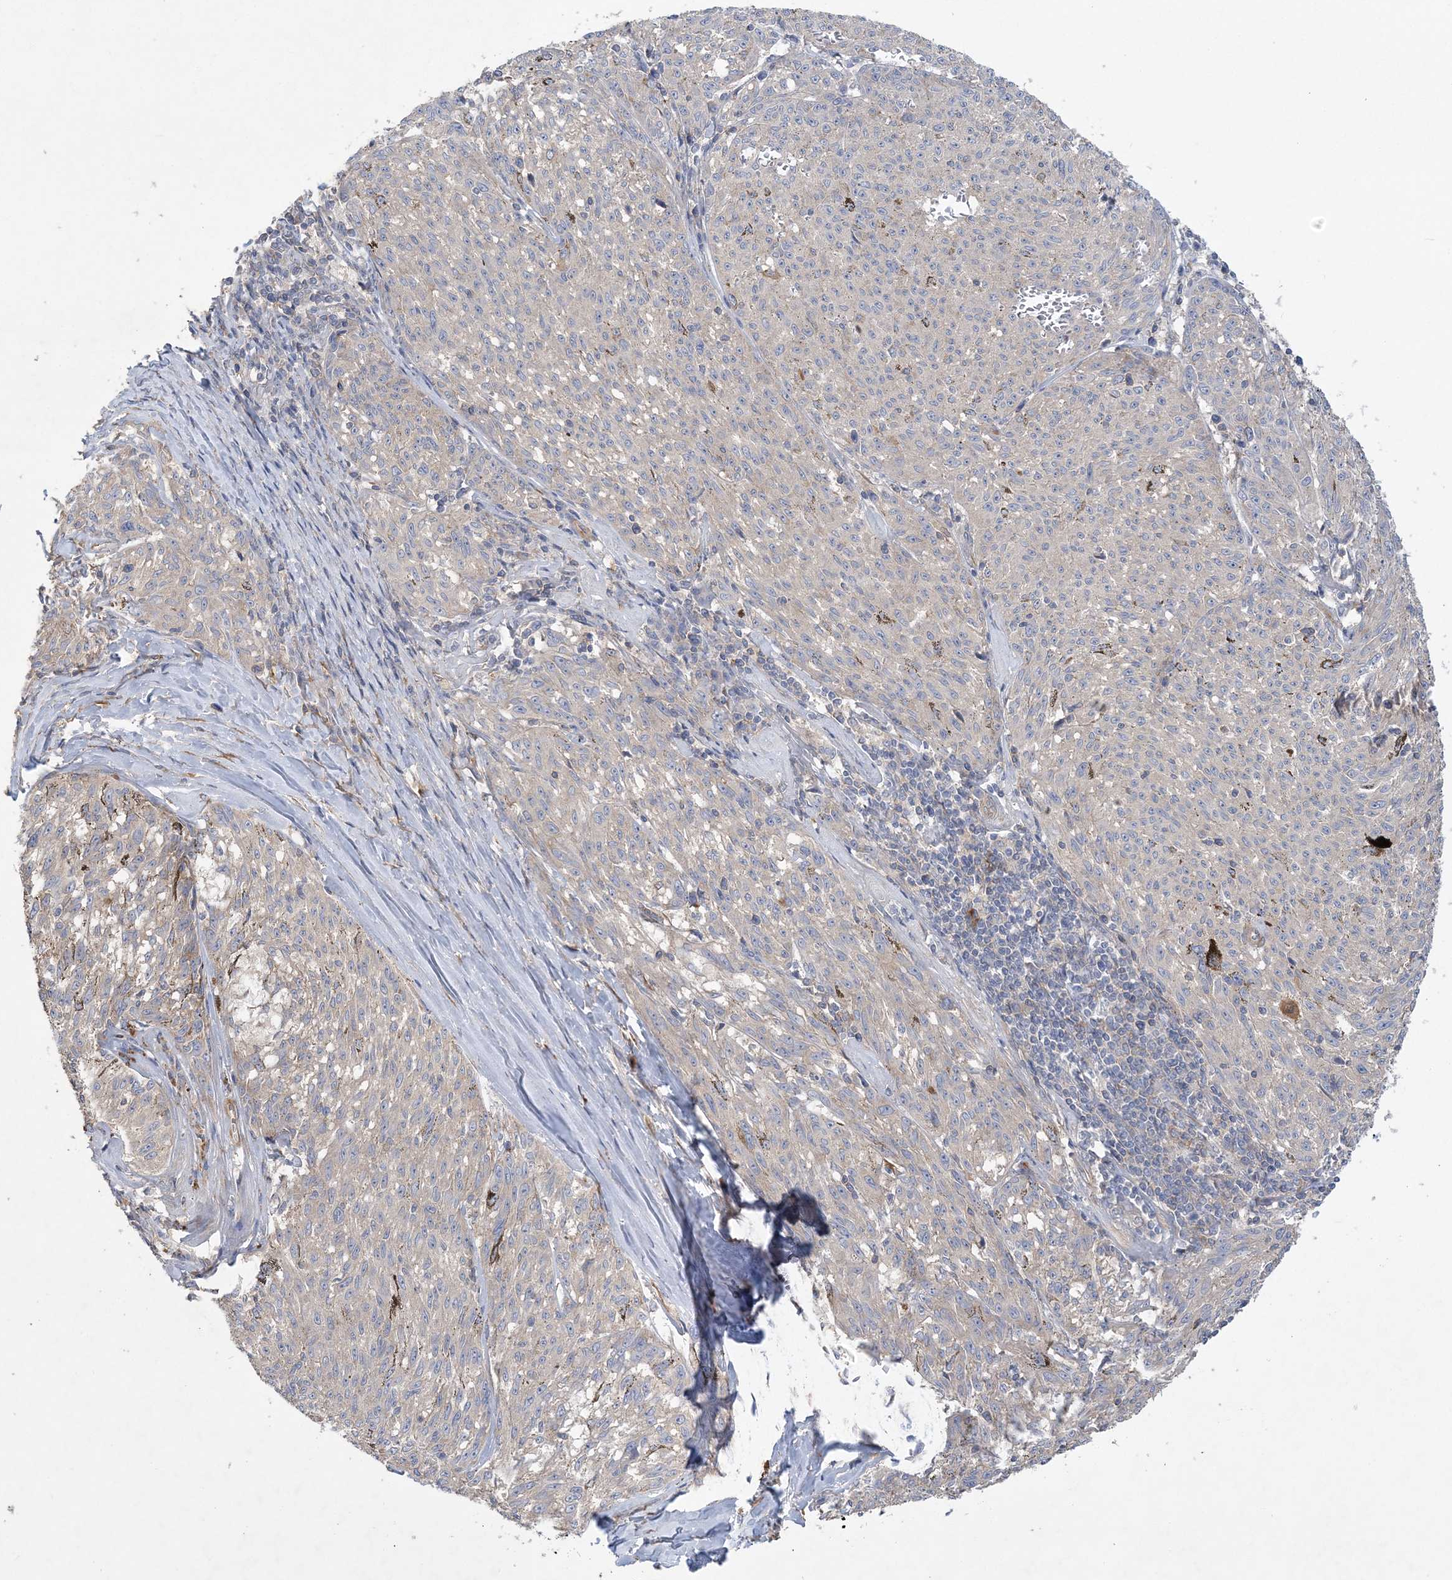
{"staining": {"intensity": "negative", "quantity": "none", "location": "none"}, "tissue": "melanoma", "cell_type": "Tumor cells", "image_type": "cancer", "snomed": [{"axis": "morphology", "description": "Malignant melanoma, NOS"}, {"axis": "topography", "description": "Skin"}], "caption": "Tumor cells are negative for protein expression in human malignant melanoma.", "gene": "MAP4K5", "patient": {"sex": "female", "age": 72}}